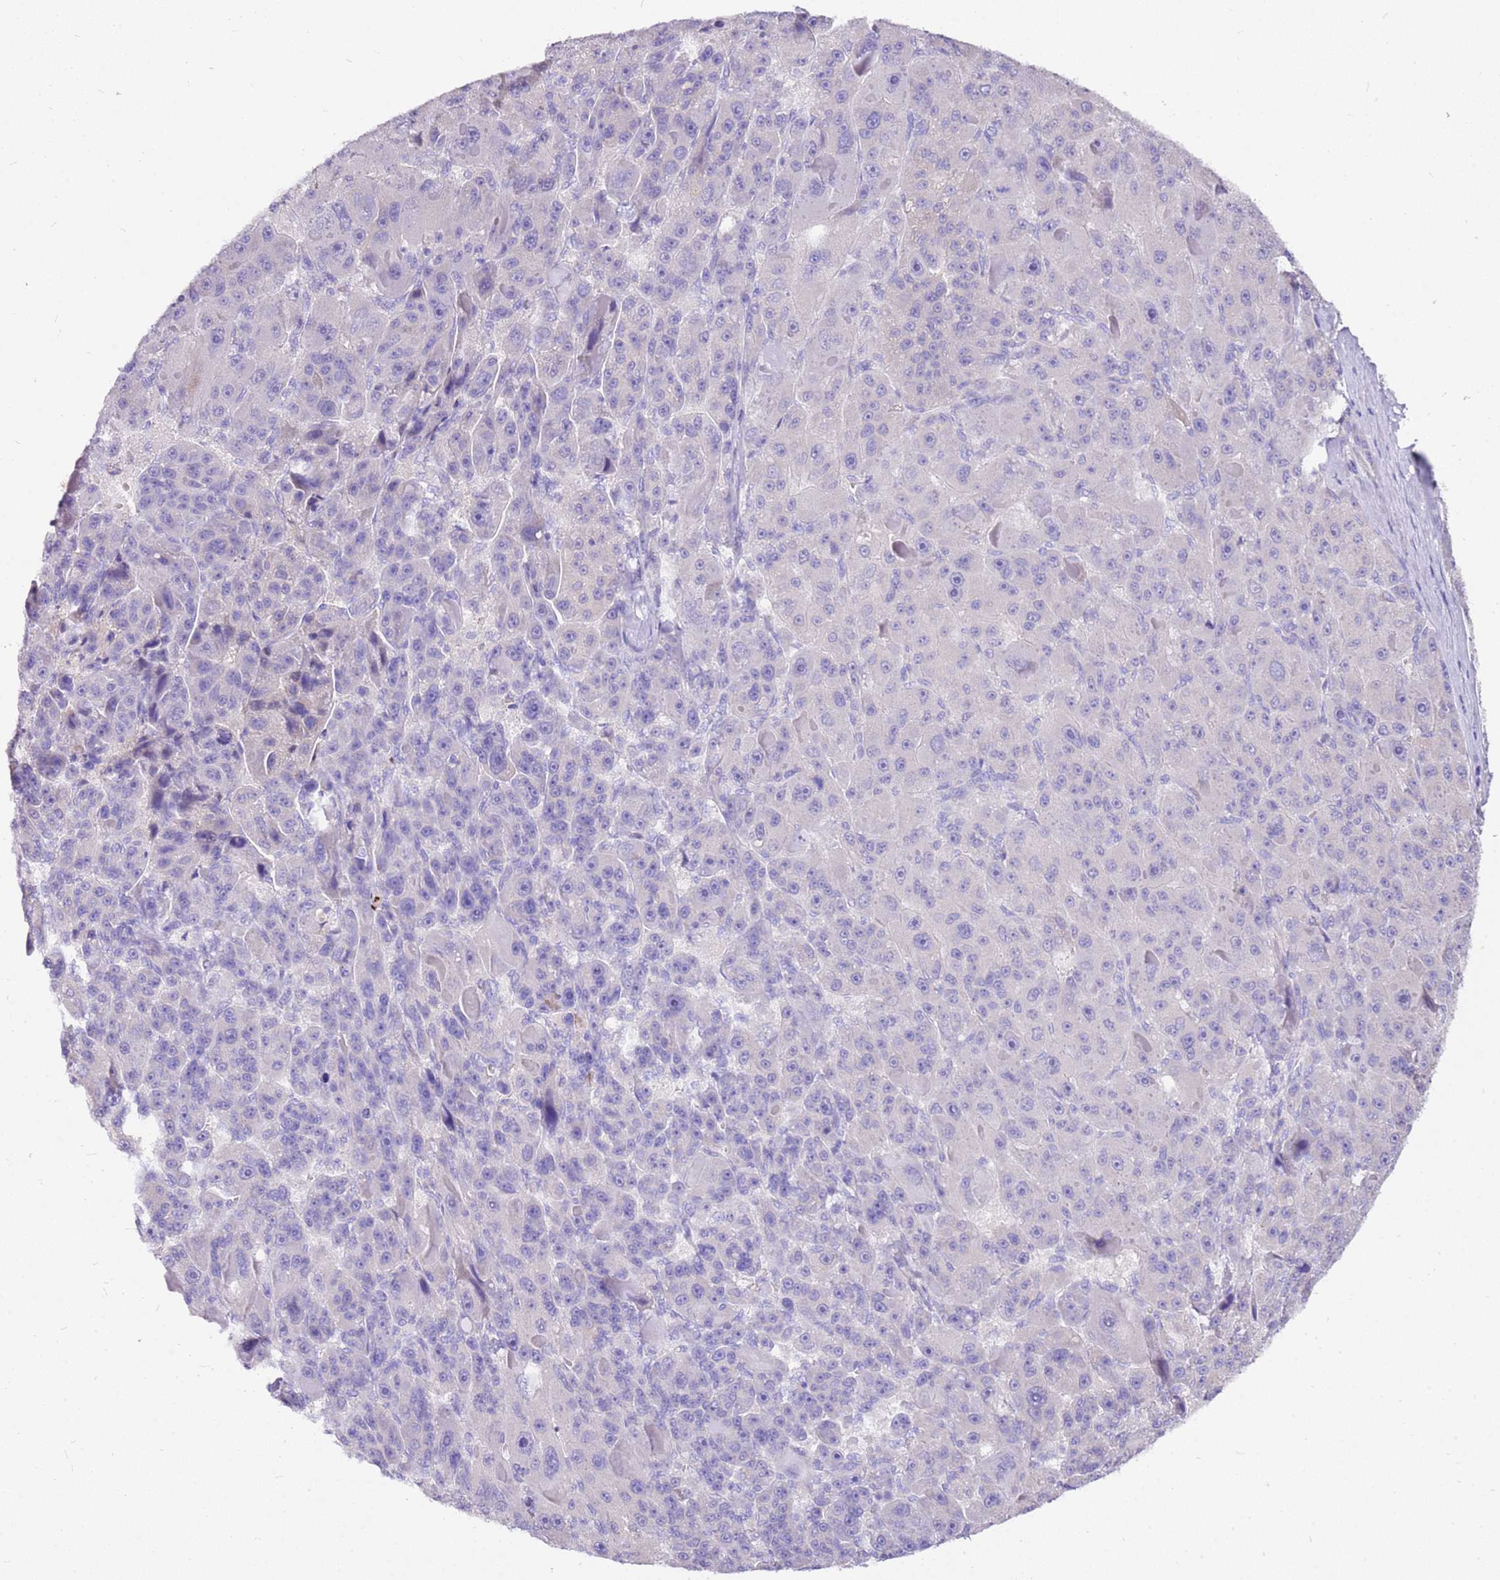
{"staining": {"intensity": "negative", "quantity": "none", "location": "none"}, "tissue": "liver cancer", "cell_type": "Tumor cells", "image_type": "cancer", "snomed": [{"axis": "morphology", "description": "Carcinoma, Hepatocellular, NOS"}, {"axis": "topography", "description": "Liver"}], "caption": "Liver hepatocellular carcinoma was stained to show a protein in brown. There is no significant expression in tumor cells. Nuclei are stained in blue.", "gene": "DCDC2B", "patient": {"sex": "male", "age": 76}}